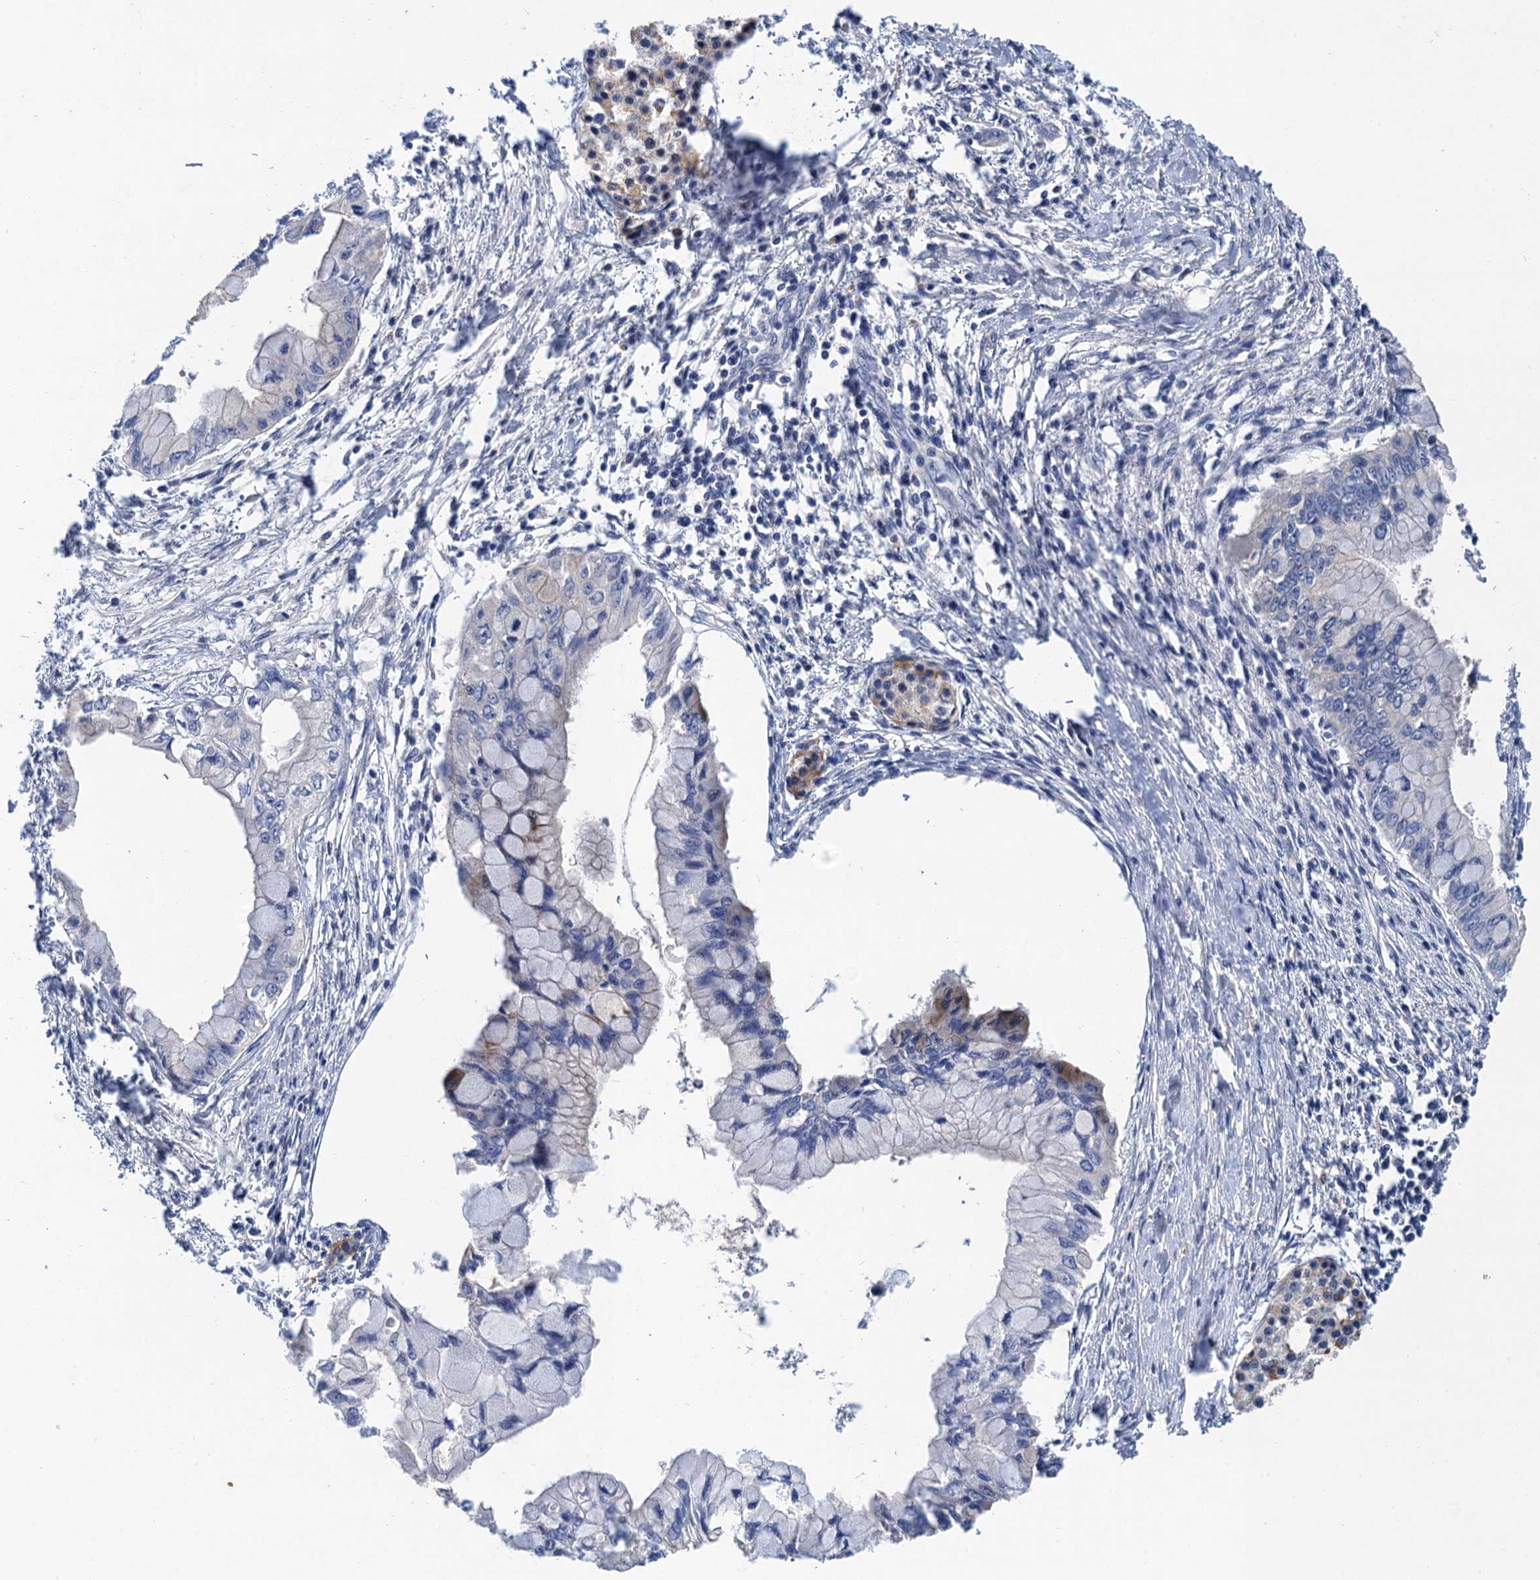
{"staining": {"intensity": "negative", "quantity": "none", "location": "none"}, "tissue": "pancreatic cancer", "cell_type": "Tumor cells", "image_type": "cancer", "snomed": [{"axis": "morphology", "description": "Adenocarcinoma, NOS"}, {"axis": "topography", "description": "Pancreas"}], "caption": "IHC image of neoplastic tissue: pancreatic adenocarcinoma stained with DAB exhibits no significant protein staining in tumor cells.", "gene": "TRAF7", "patient": {"sex": "male", "age": 48}}